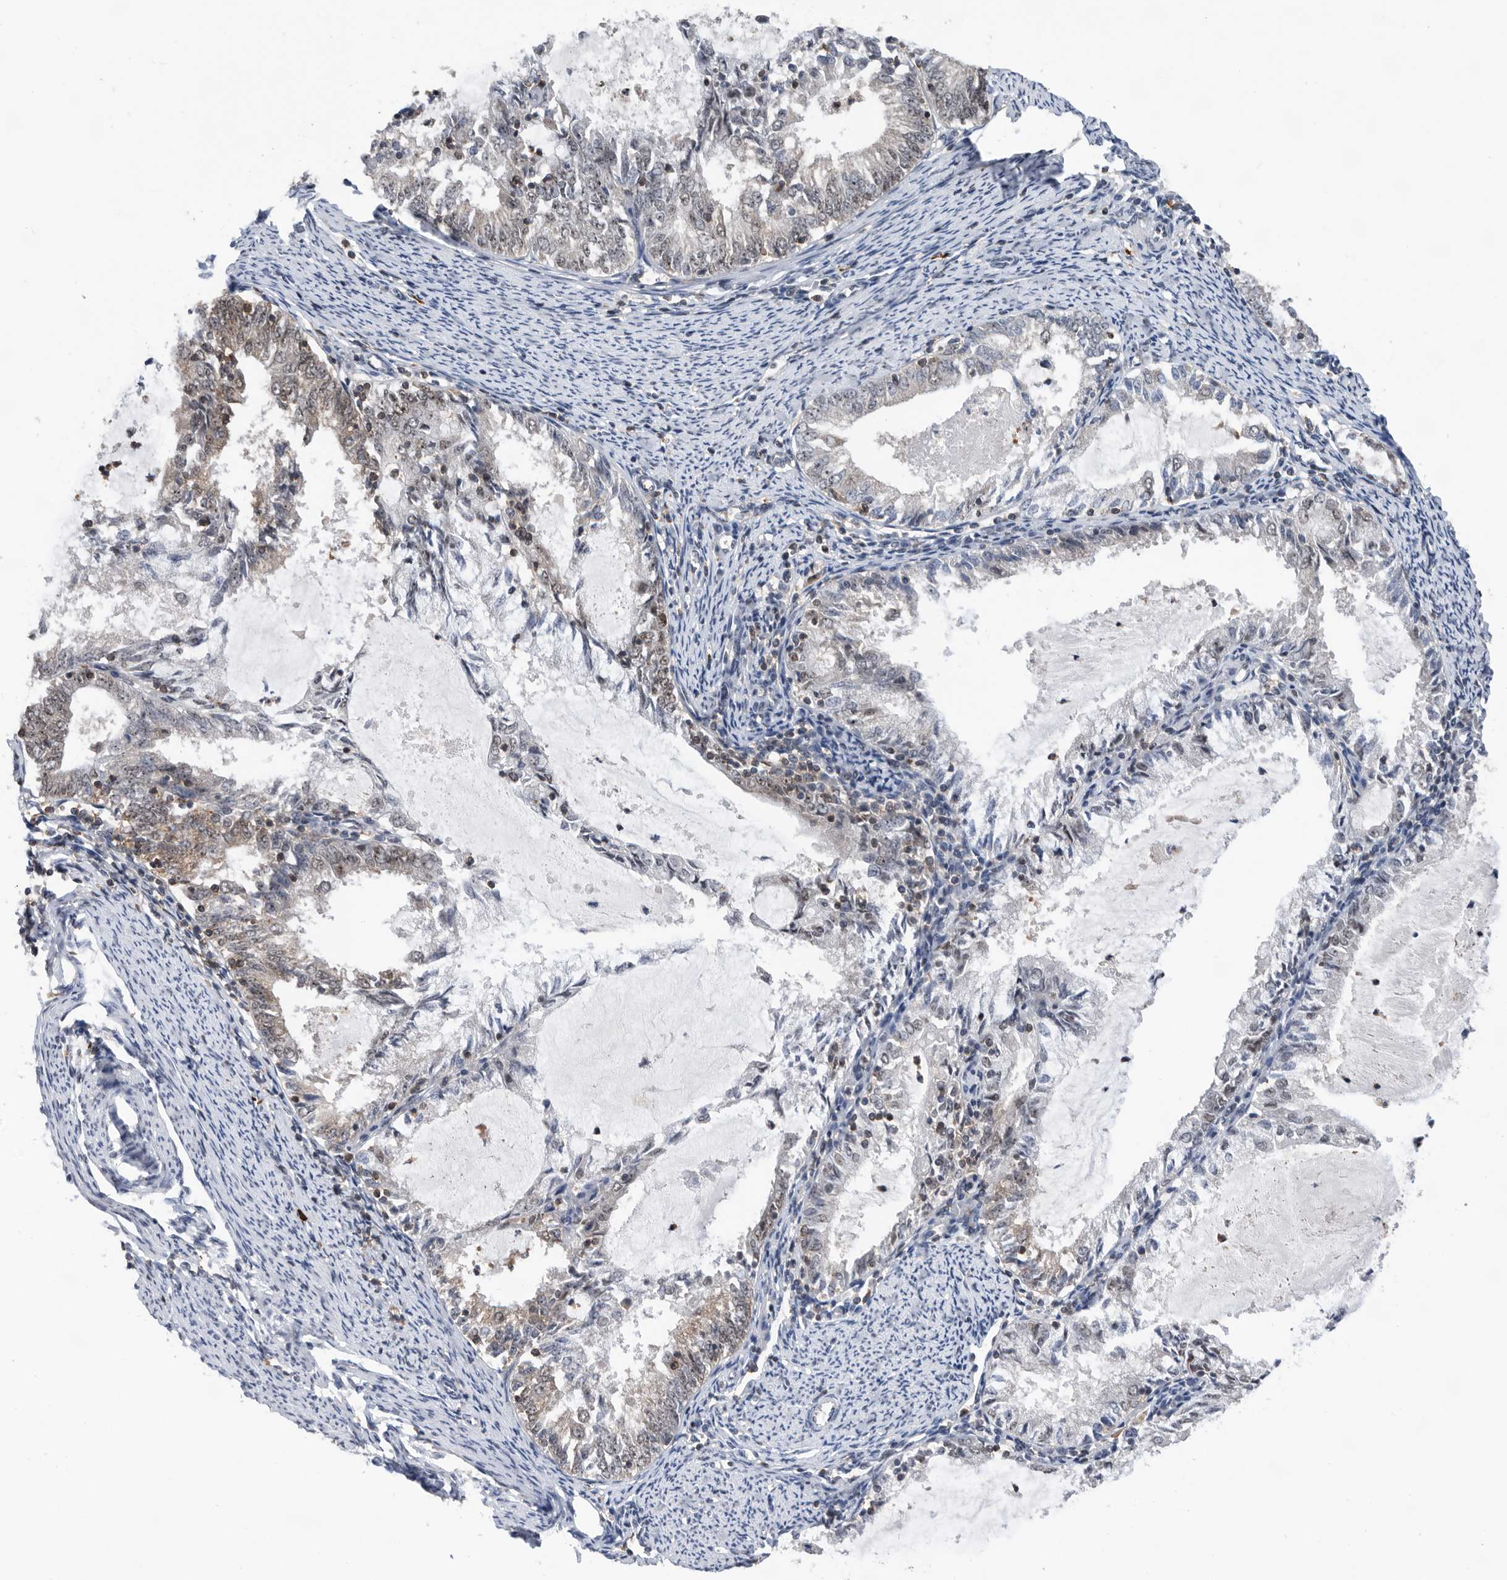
{"staining": {"intensity": "negative", "quantity": "none", "location": "none"}, "tissue": "endometrial cancer", "cell_type": "Tumor cells", "image_type": "cancer", "snomed": [{"axis": "morphology", "description": "Adenocarcinoma, NOS"}, {"axis": "topography", "description": "Endometrium"}], "caption": "IHC histopathology image of neoplastic tissue: adenocarcinoma (endometrial) stained with DAB exhibits no significant protein expression in tumor cells.", "gene": "ZNF260", "patient": {"sex": "female", "age": 57}}